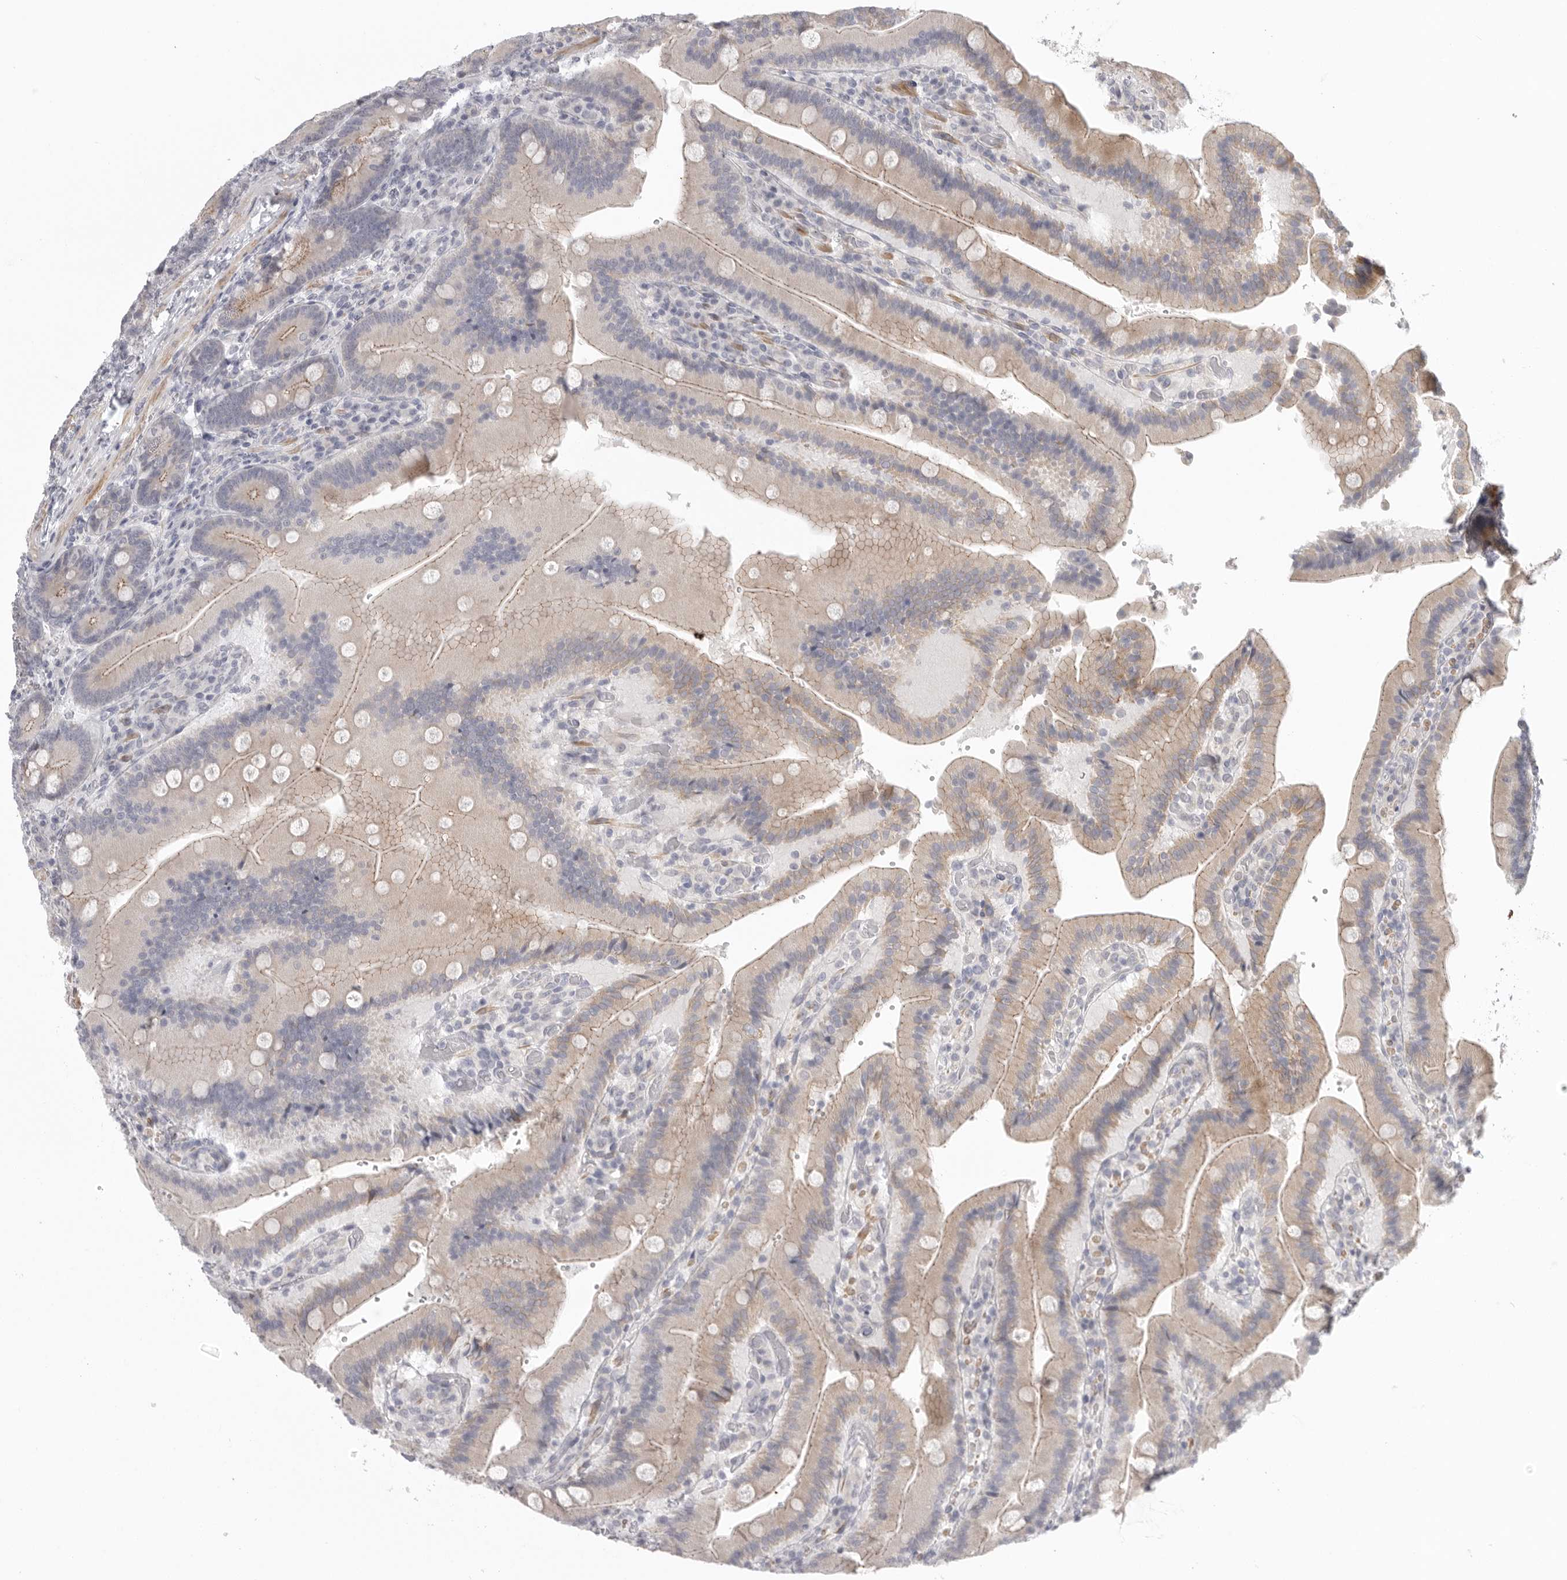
{"staining": {"intensity": "moderate", "quantity": "<25%", "location": "cytoplasmic/membranous"}, "tissue": "duodenum", "cell_type": "Glandular cells", "image_type": "normal", "snomed": [{"axis": "morphology", "description": "Normal tissue, NOS"}, {"axis": "topography", "description": "Duodenum"}], "caption": "Glandular cells reveal low levels of moderate cytoplasmic/membranous expression in about <25% of cells in unremarkable duodenum. (DAB (3,3'-diaminobenzidine) IHC with brightfield microscopy, high magnification).", "gene": "STAB2", "patient": {"sex": "female", "age": 62}}